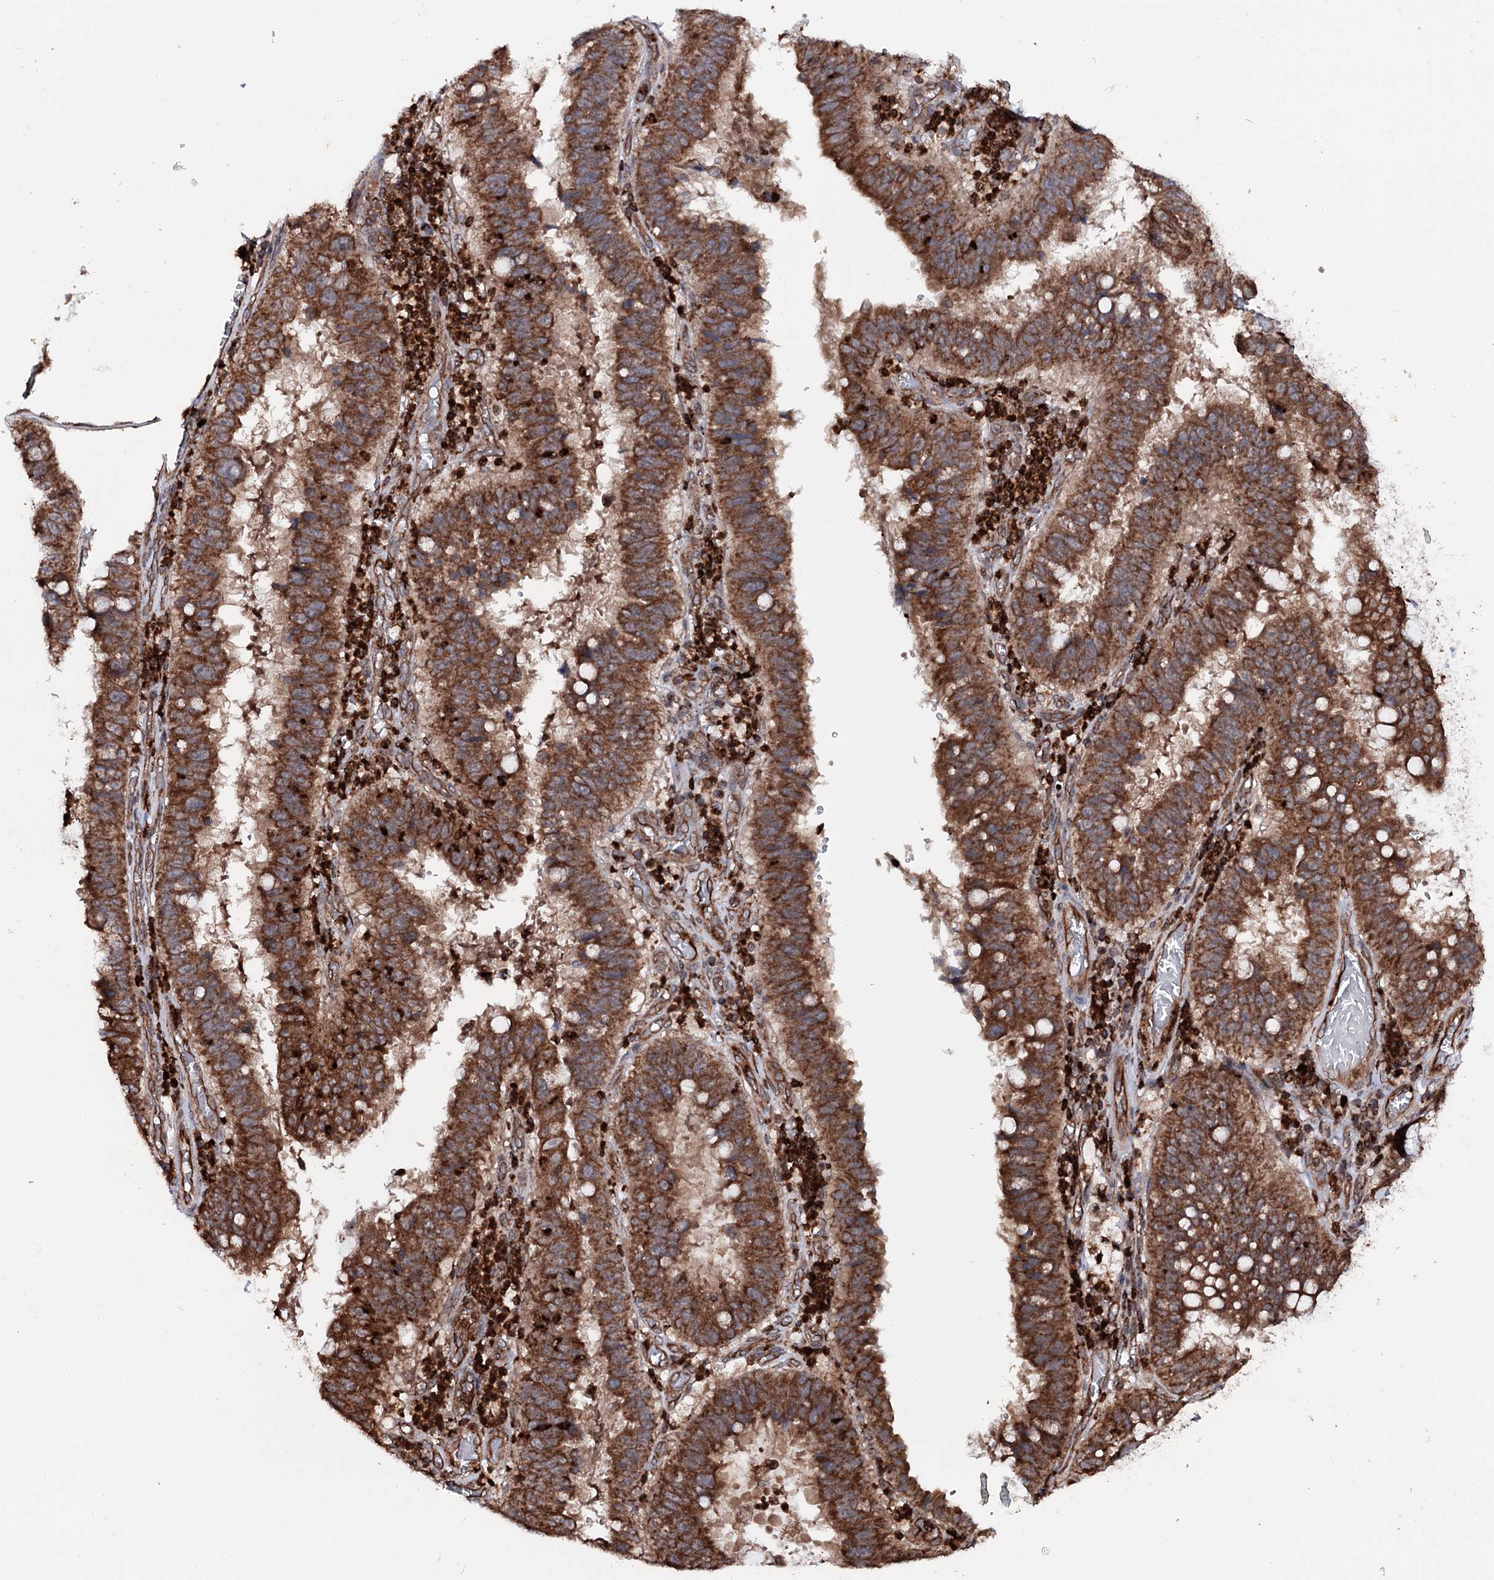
{"staining": {"intensity": "strong", "quantity": ">75%", "location": "cytoplasmic/membranous"}, "tissue": "stomach cancer", "cell_type": "Tumor cells", "image_type": "cancer", "snomed": [{"axis": "morphology", "description": "Adenocarcinoma, NOS"}, {"axis": "topography", "description": "Stomach"}], "caption": "Brown immunohistochemical staining in human stomach cancer (adenocarcinoma) demonstrates strong cytoplasmic/membranous expression in about >75% of tumor cells. (brown staining indicates protein expression, while blue staining denotes nuclei).", "gene": "FGFR1OP2", "patient": {"sex": "male", "age": 59}}